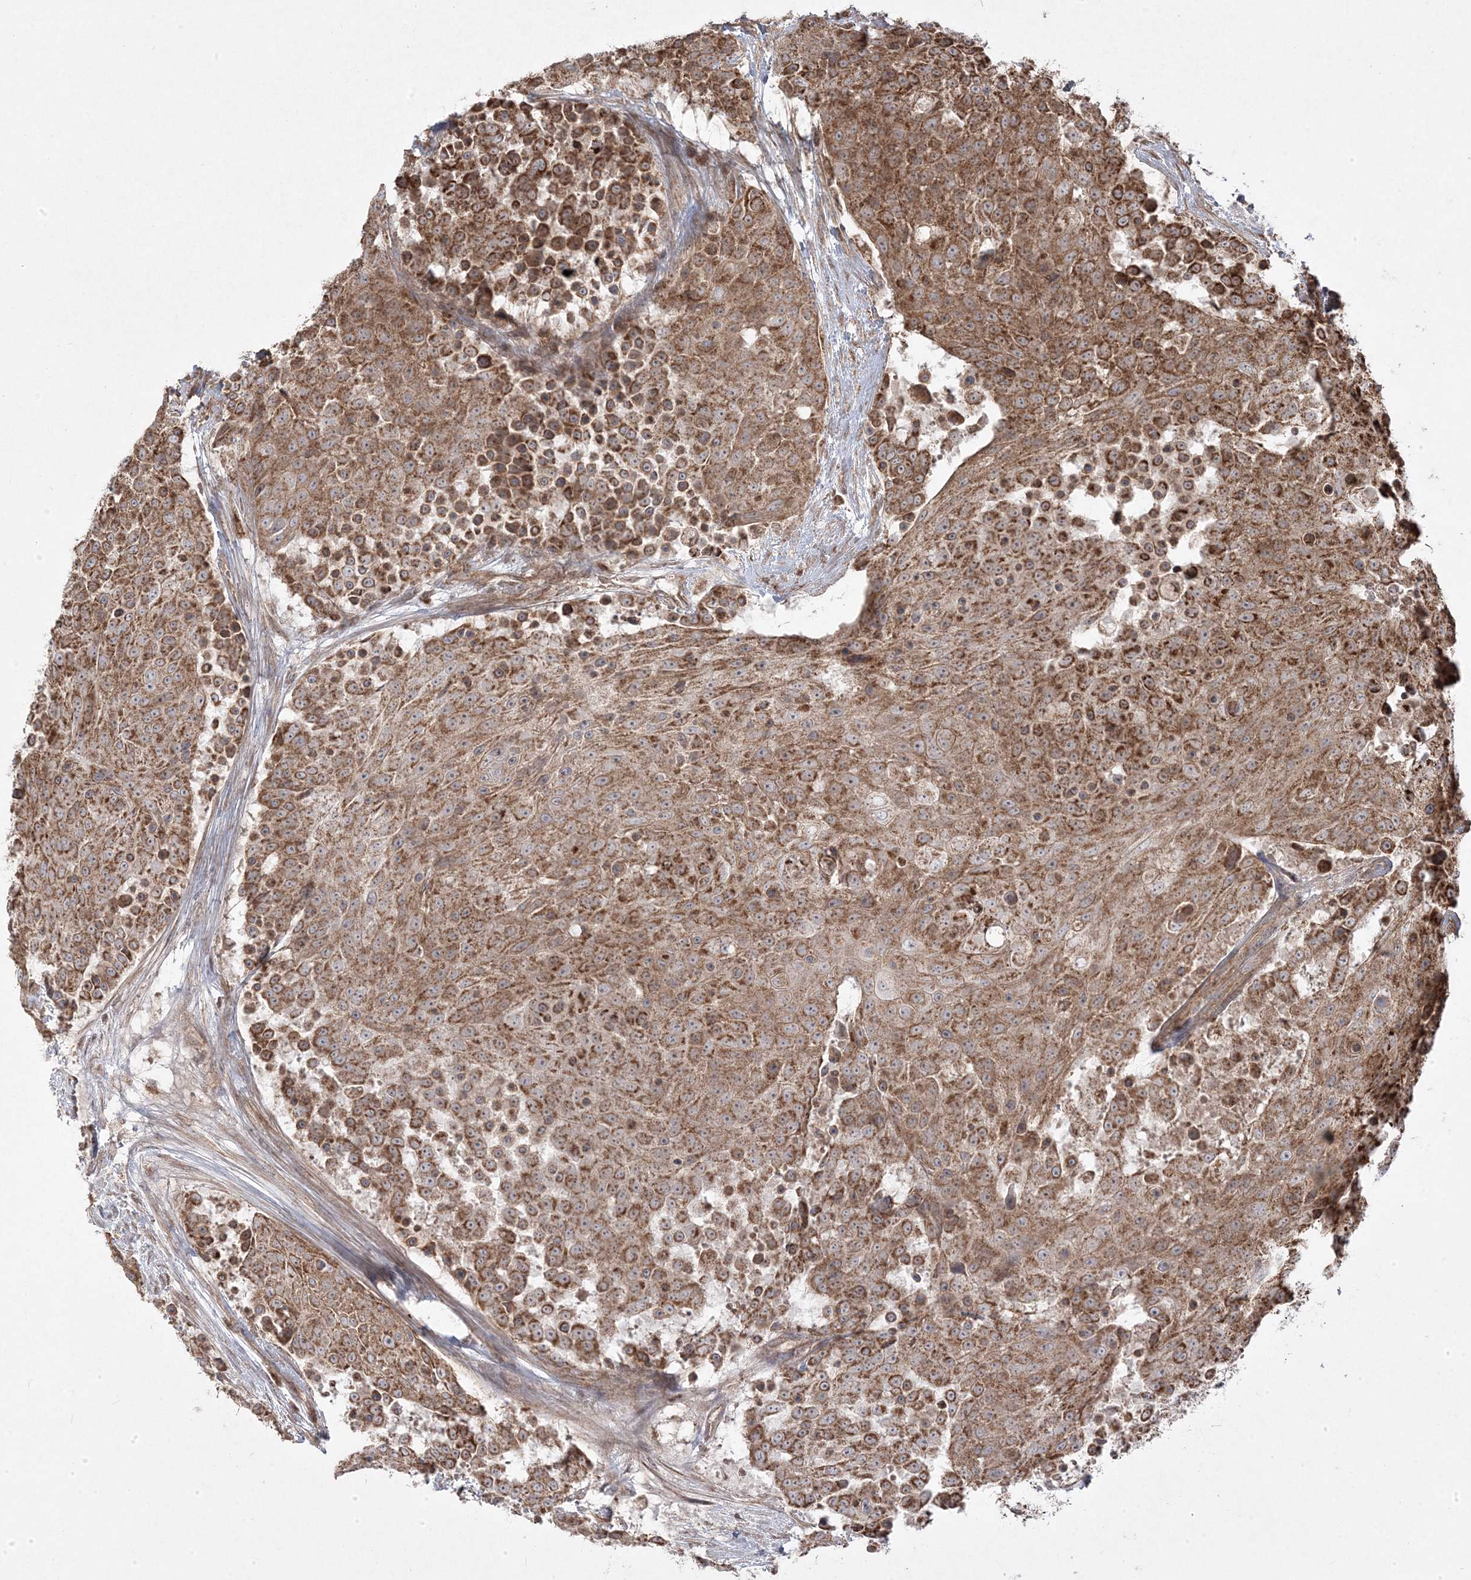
{"staining": {"intensity": "moderate", "quantity": ">75%", "location": "cytoplasmic/membranous"}, "tissue": "urothelial cancer", "cell_type": "Tumor cells", "image_type": "cancer", "snomed": [{"axis": "morphology", "description": "Urothelial carcinoma, High grade"}, {"axis": "topography", "description": "Urinary bladder"}], "caption": "Immunohistochemistry (IHC) (DAB (3,3'-diaminobenzidine)) staining of urothelial carcinoma (high-grade) shows moderate cytoplasmic/membranous protein expression in approximately >75% of tumor cells.", "gene": "CLUAP1", "patient": {"sex": "female", "age": 63}}